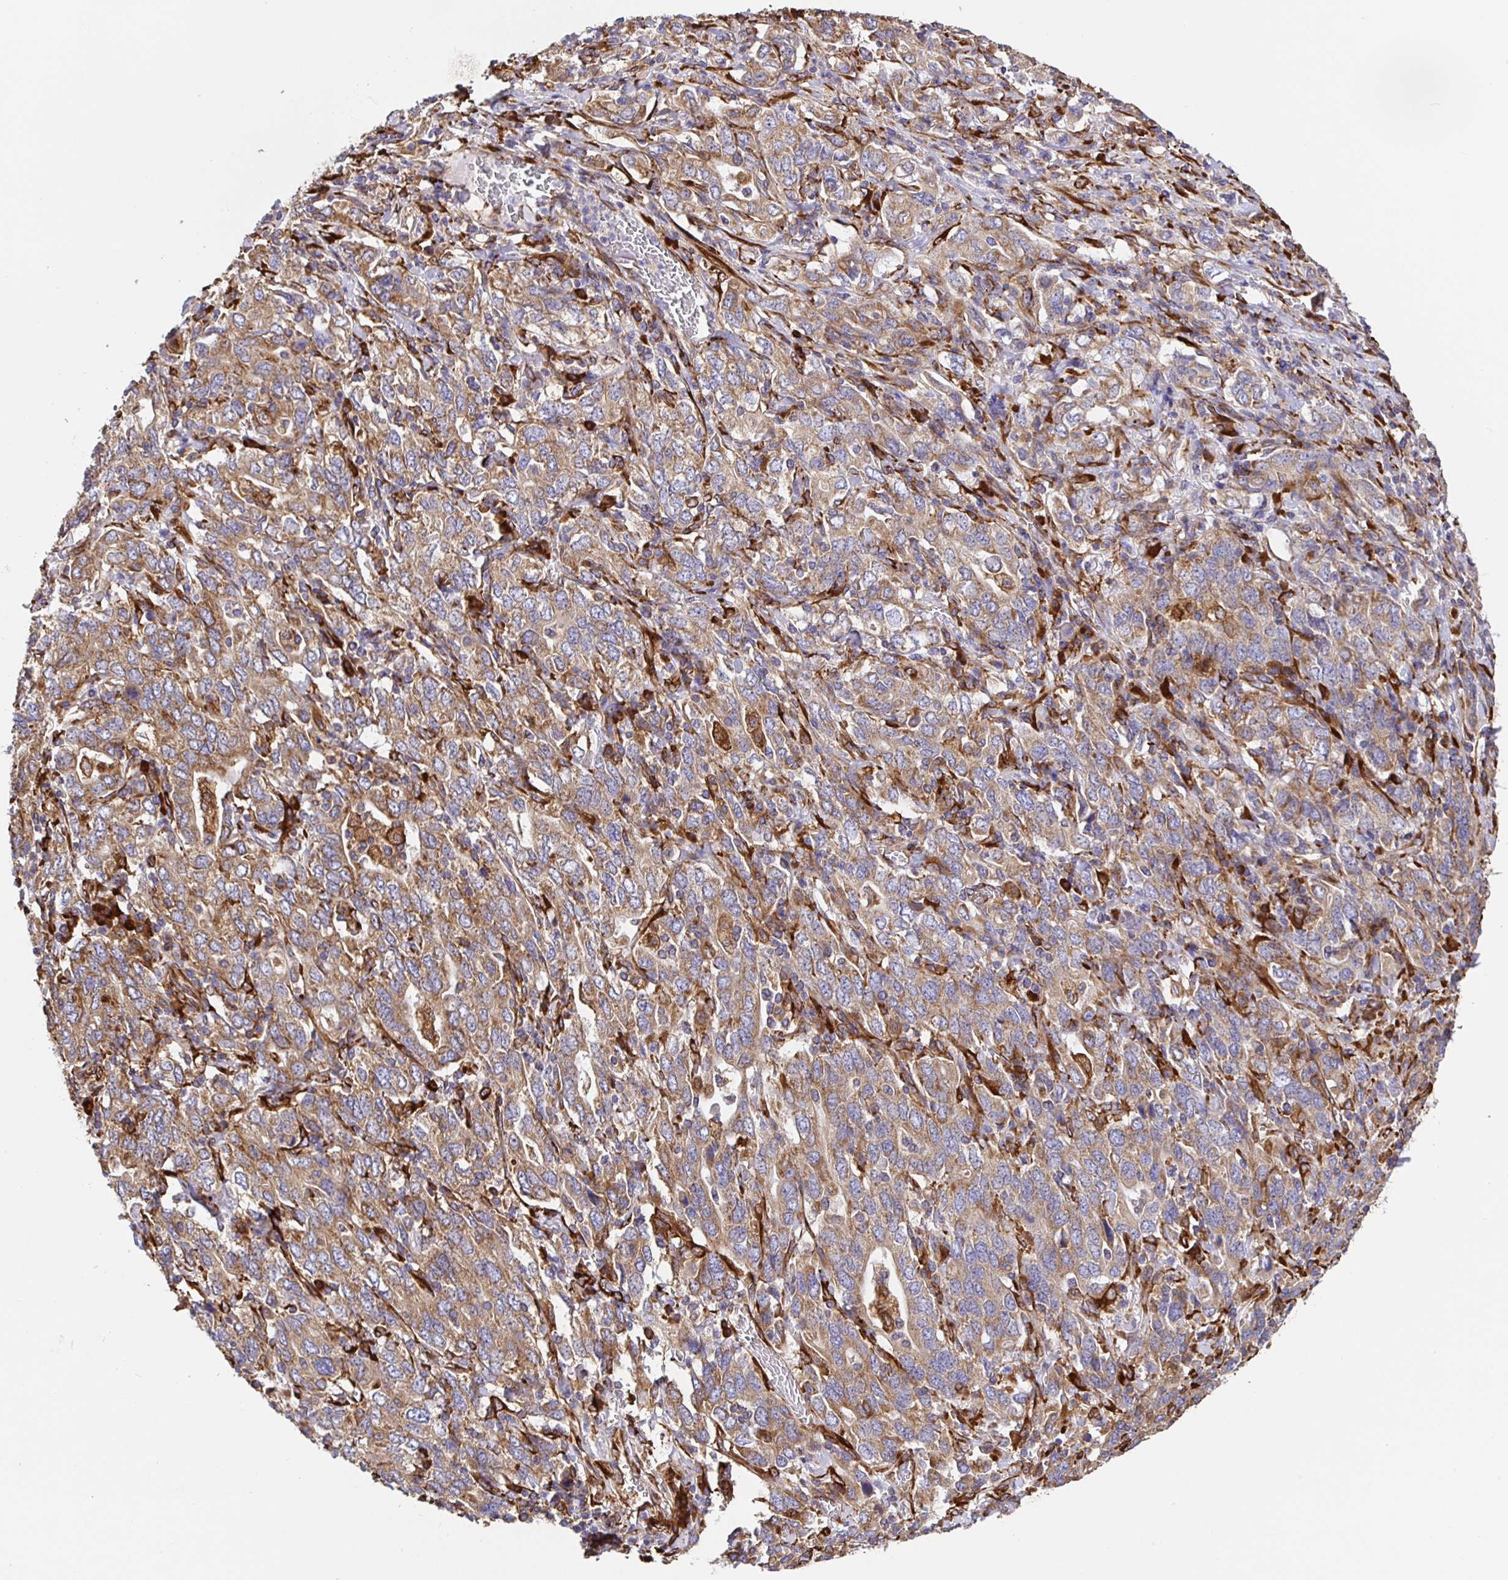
{"staining": {"intensity": "moderate", "quantity": ">75%", "location": "cytoplasmic/membranous"}, "tissue": "stomach cancer", "cell_type": "Tumor cells", "image_type": "cancer", "snomed": [{"axis": "morphology", "description": "Adenocarcinoma, NOS"}, {"axis": "topography", "description": "Stomach, upper"}, {"axis": "topography", "description": "Stomach"}], "caption": "Adenocarcinoma (stomach) tissue shows moderate cytoplasmic/membranous positivity in about >75% of tumor cells, visualized by immunohistochemistry. The protein of interest is shown in brown color, while the nuclei are stained blue.", "gene": "MAOA", "patient": {"sex": "male", "age": 62}}